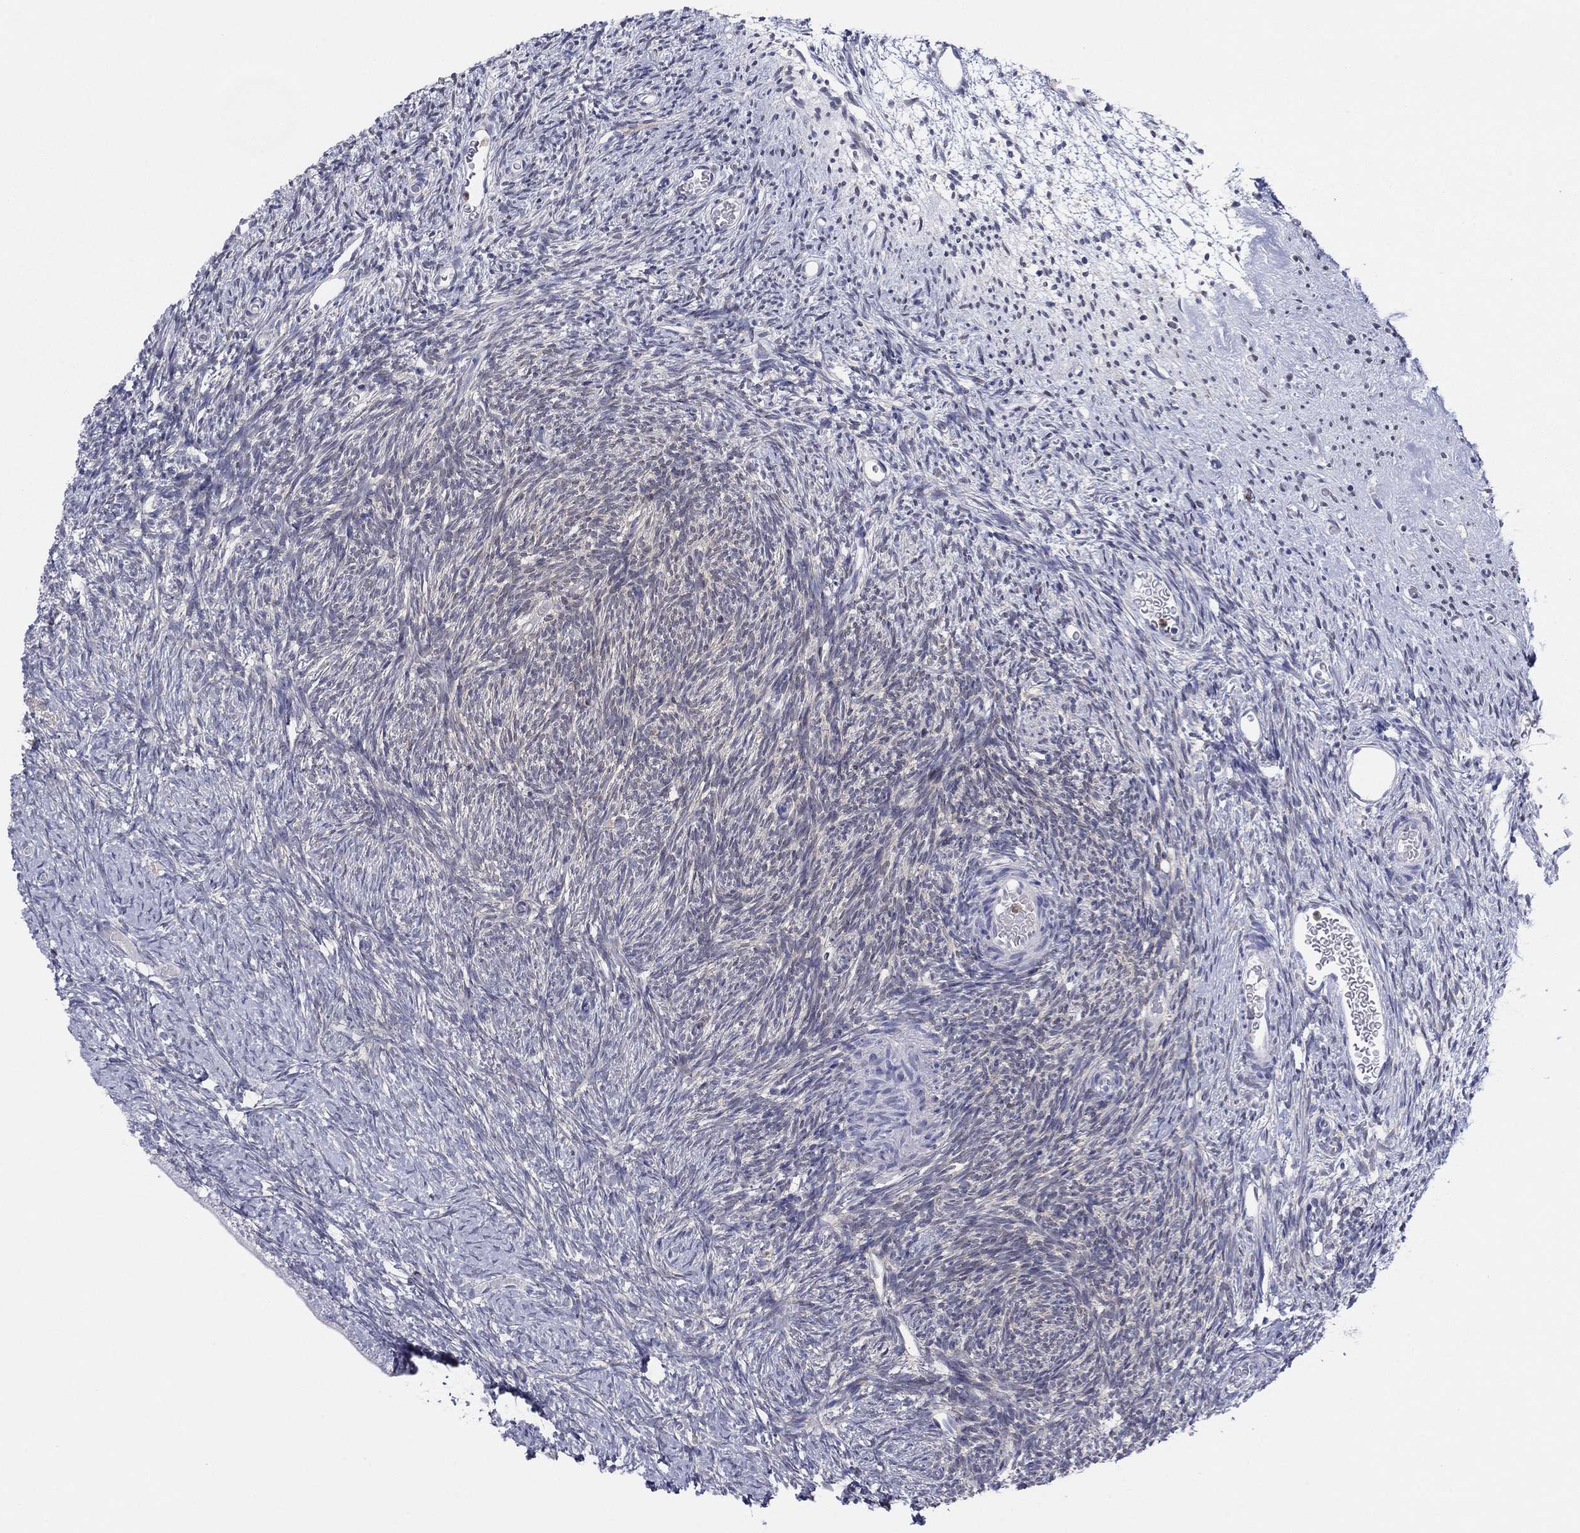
{"staining": {"intensity": "moderate", "quantity": ">75%", "location": "cytoplasmic/membranous,nuclear"}, "tissue": "ovary", "cell_type": "Follicle cells", "image_type": "normal", "snomed": [{"axis": "morphology", "description": "Normal tissue, NOS"}, {"axis": "topography", "description": "Ovary"}], "caption": "Immunohistochemical staining of benign ovary exhibits medium levels of moderate cytoplasmic/membranous,nuclear expression in approximately >75% of follicle cells.", "gene": "PDXK", "patient": {"sex": "female", "age": 39}}